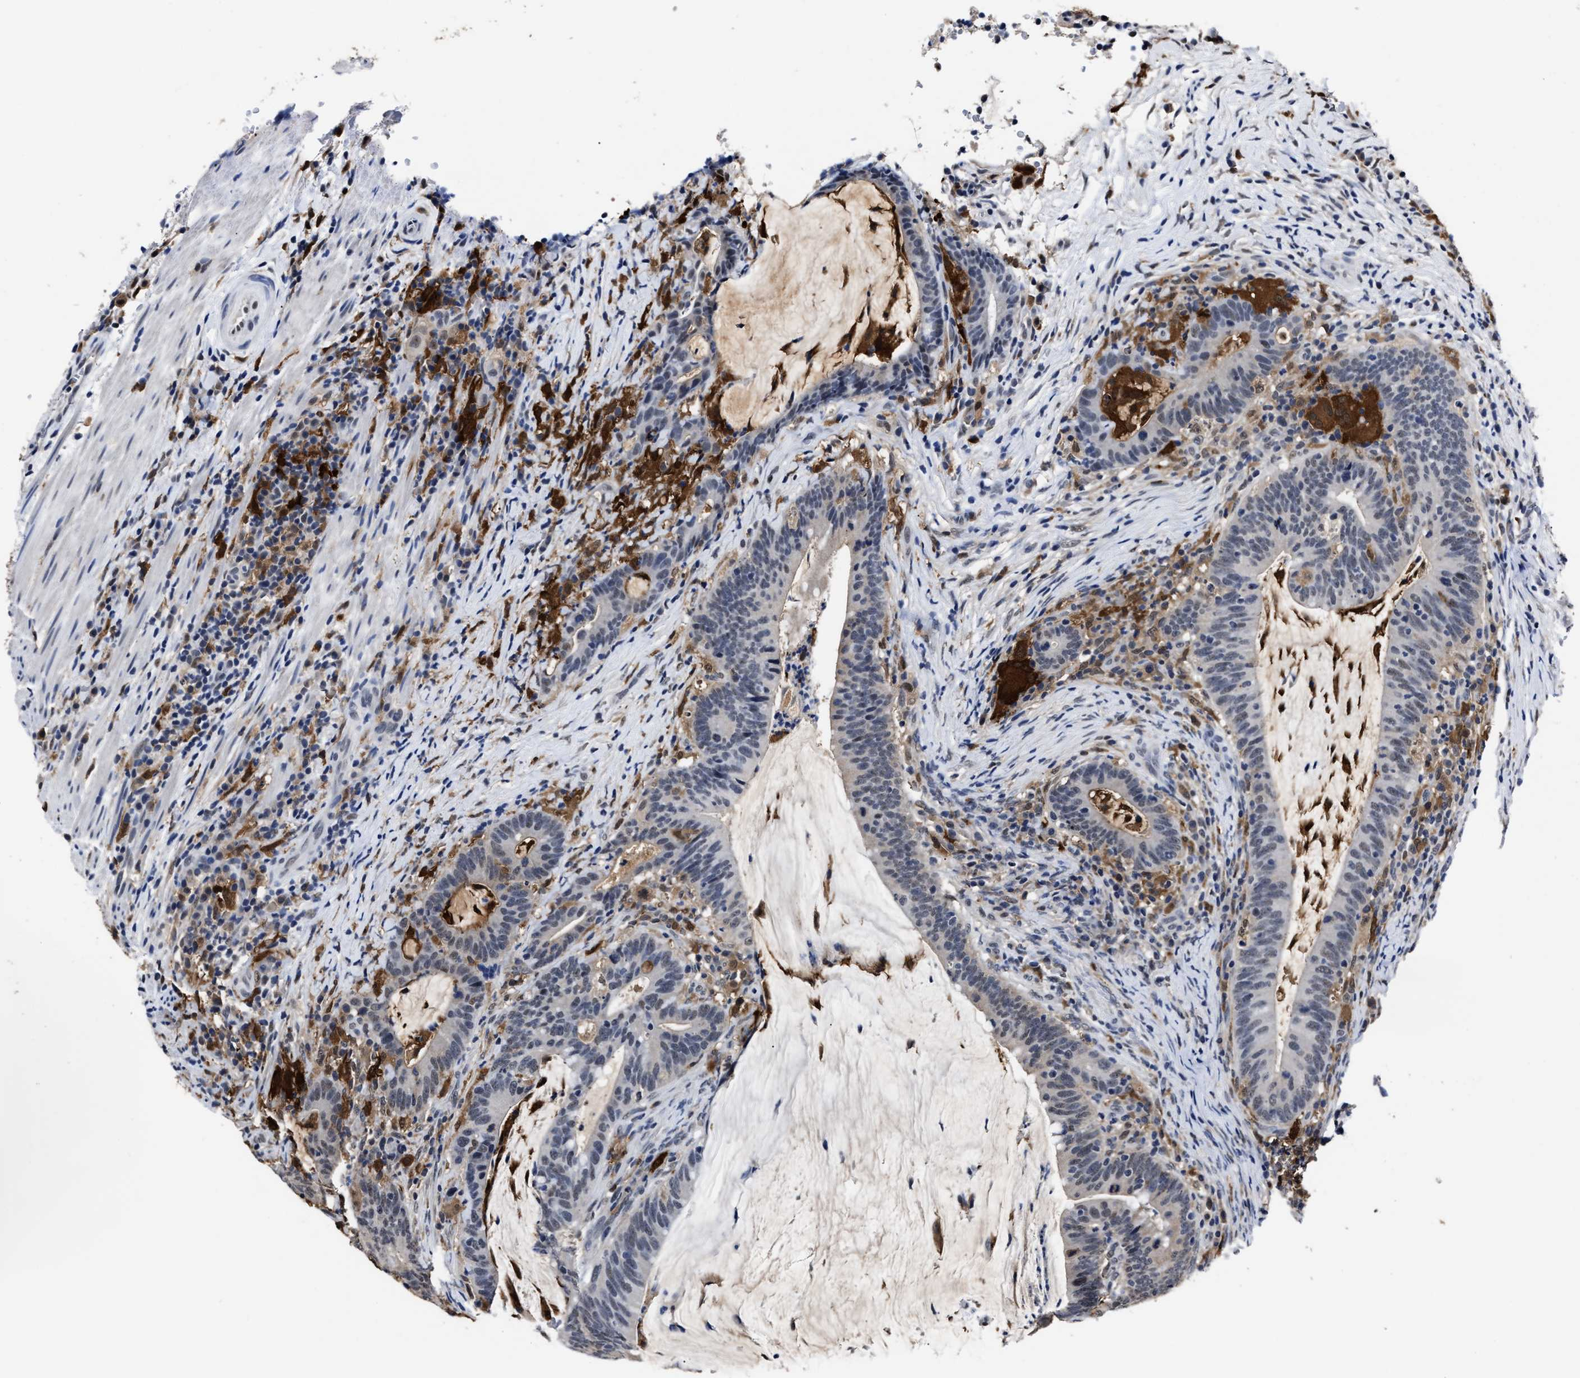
{"staining": {"intensity": "negative", "quantity": "none", "location": "none"}, "tissue": "colorectal cancer", "cell_type": "Tumor cells", "image_type": "cancer", "snomed": [{"axis": "morphology", "description": "Adenocarcinoma, NOS"}, {"axis": "topography", "description": "Colon"}], "caption": "DAB (3,3'-diaminobenzidine) immunohistochemical staining of colorectal cancer demonstrates no significant staining in tumor cells.", "gene": "PRPF4B", "patient": {"sex": "female", "age": 66}}